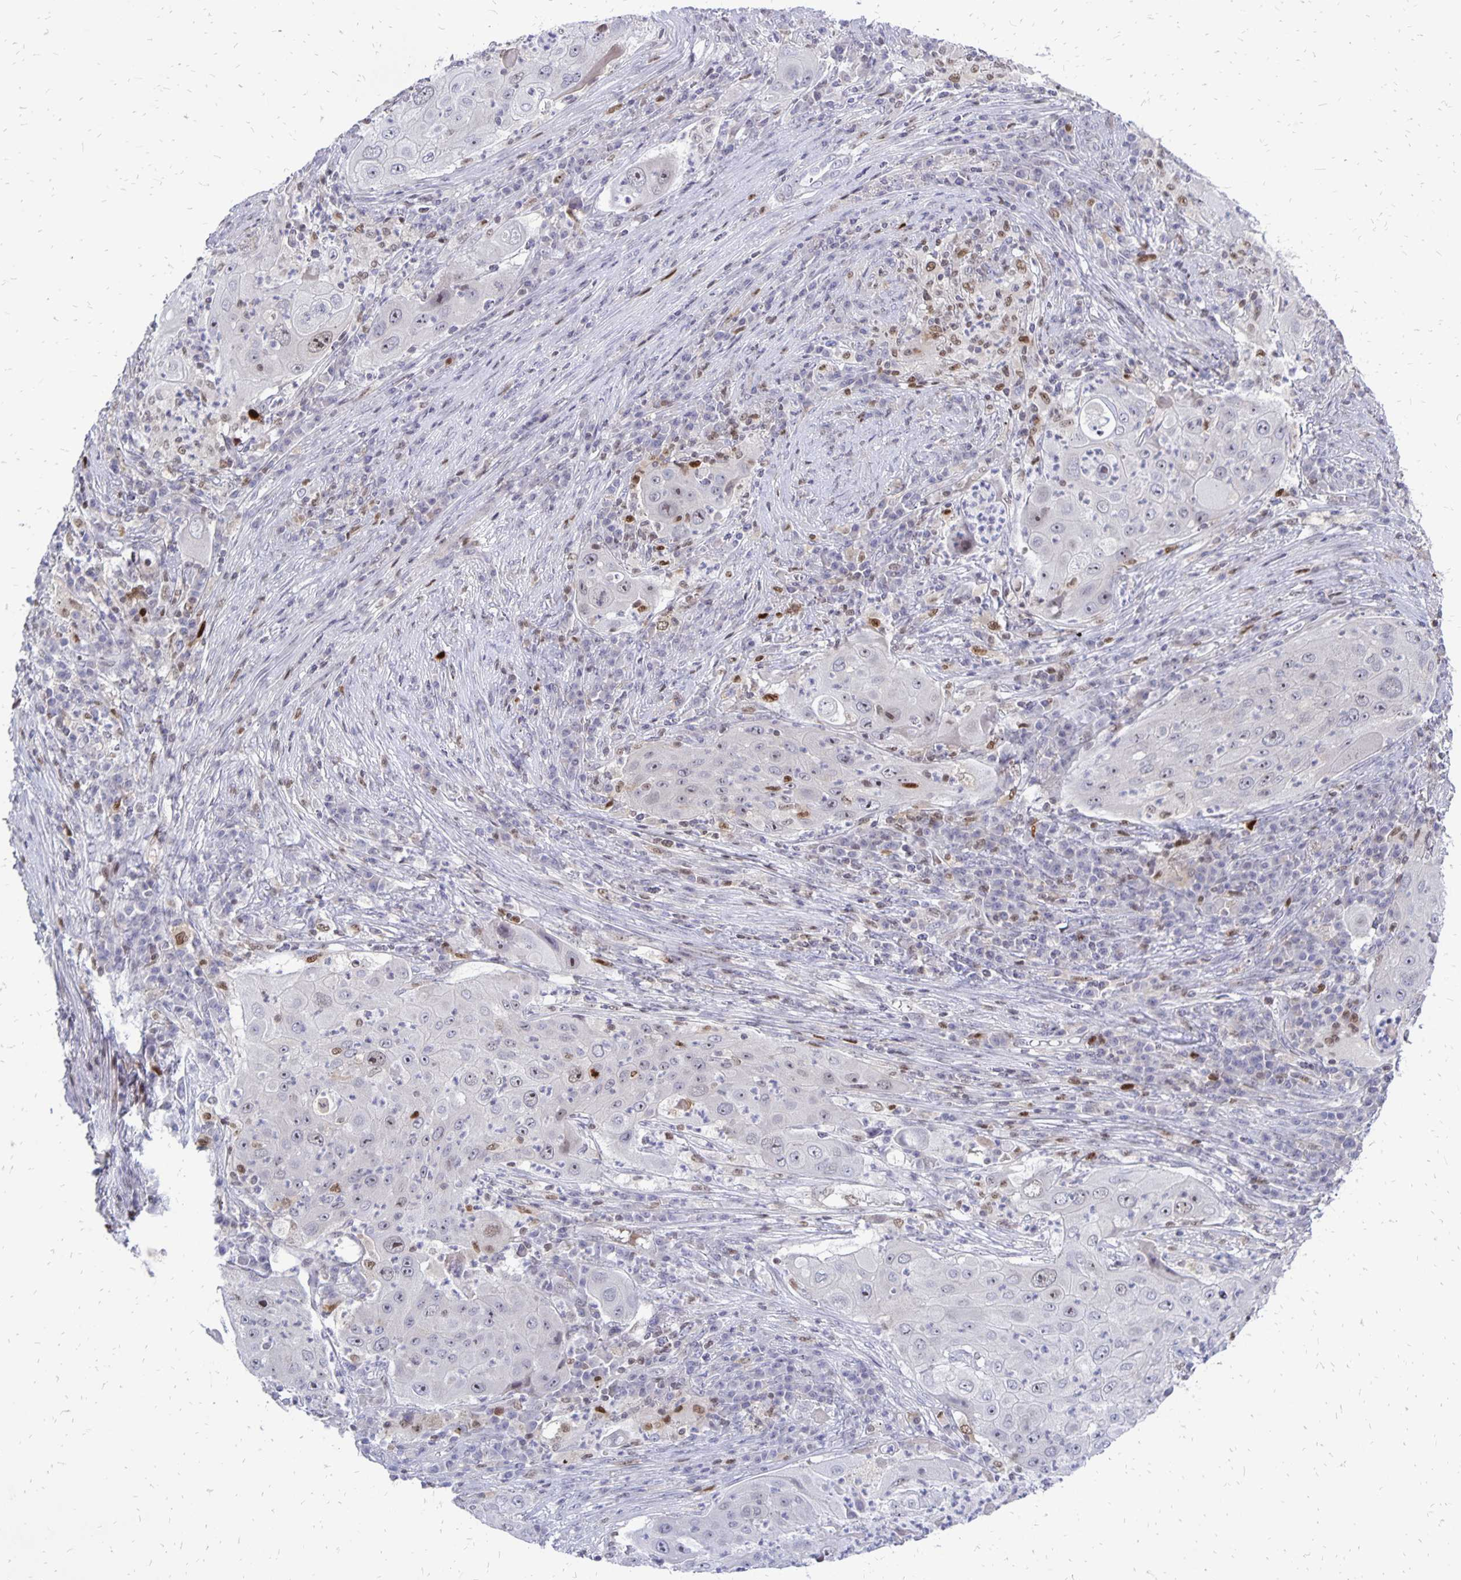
{"staining": {"intensity": "negative", "quantity": "none", "location": "none"}, "tissue": "lung cancer", "cell_type": "Tumor cells", "image_type": "cancer", "snomed": [{"axis": "morphology", "description": "Squamous cell carcinoma, NOS"}, {"axis": "topography", "description": "Lung"}], "caption": "Tumor cells are negative for brown protein staining in squamous cell carcinoma (lung).", "gene": "DCK", "patient": {"sex": "female", "age": 59}}